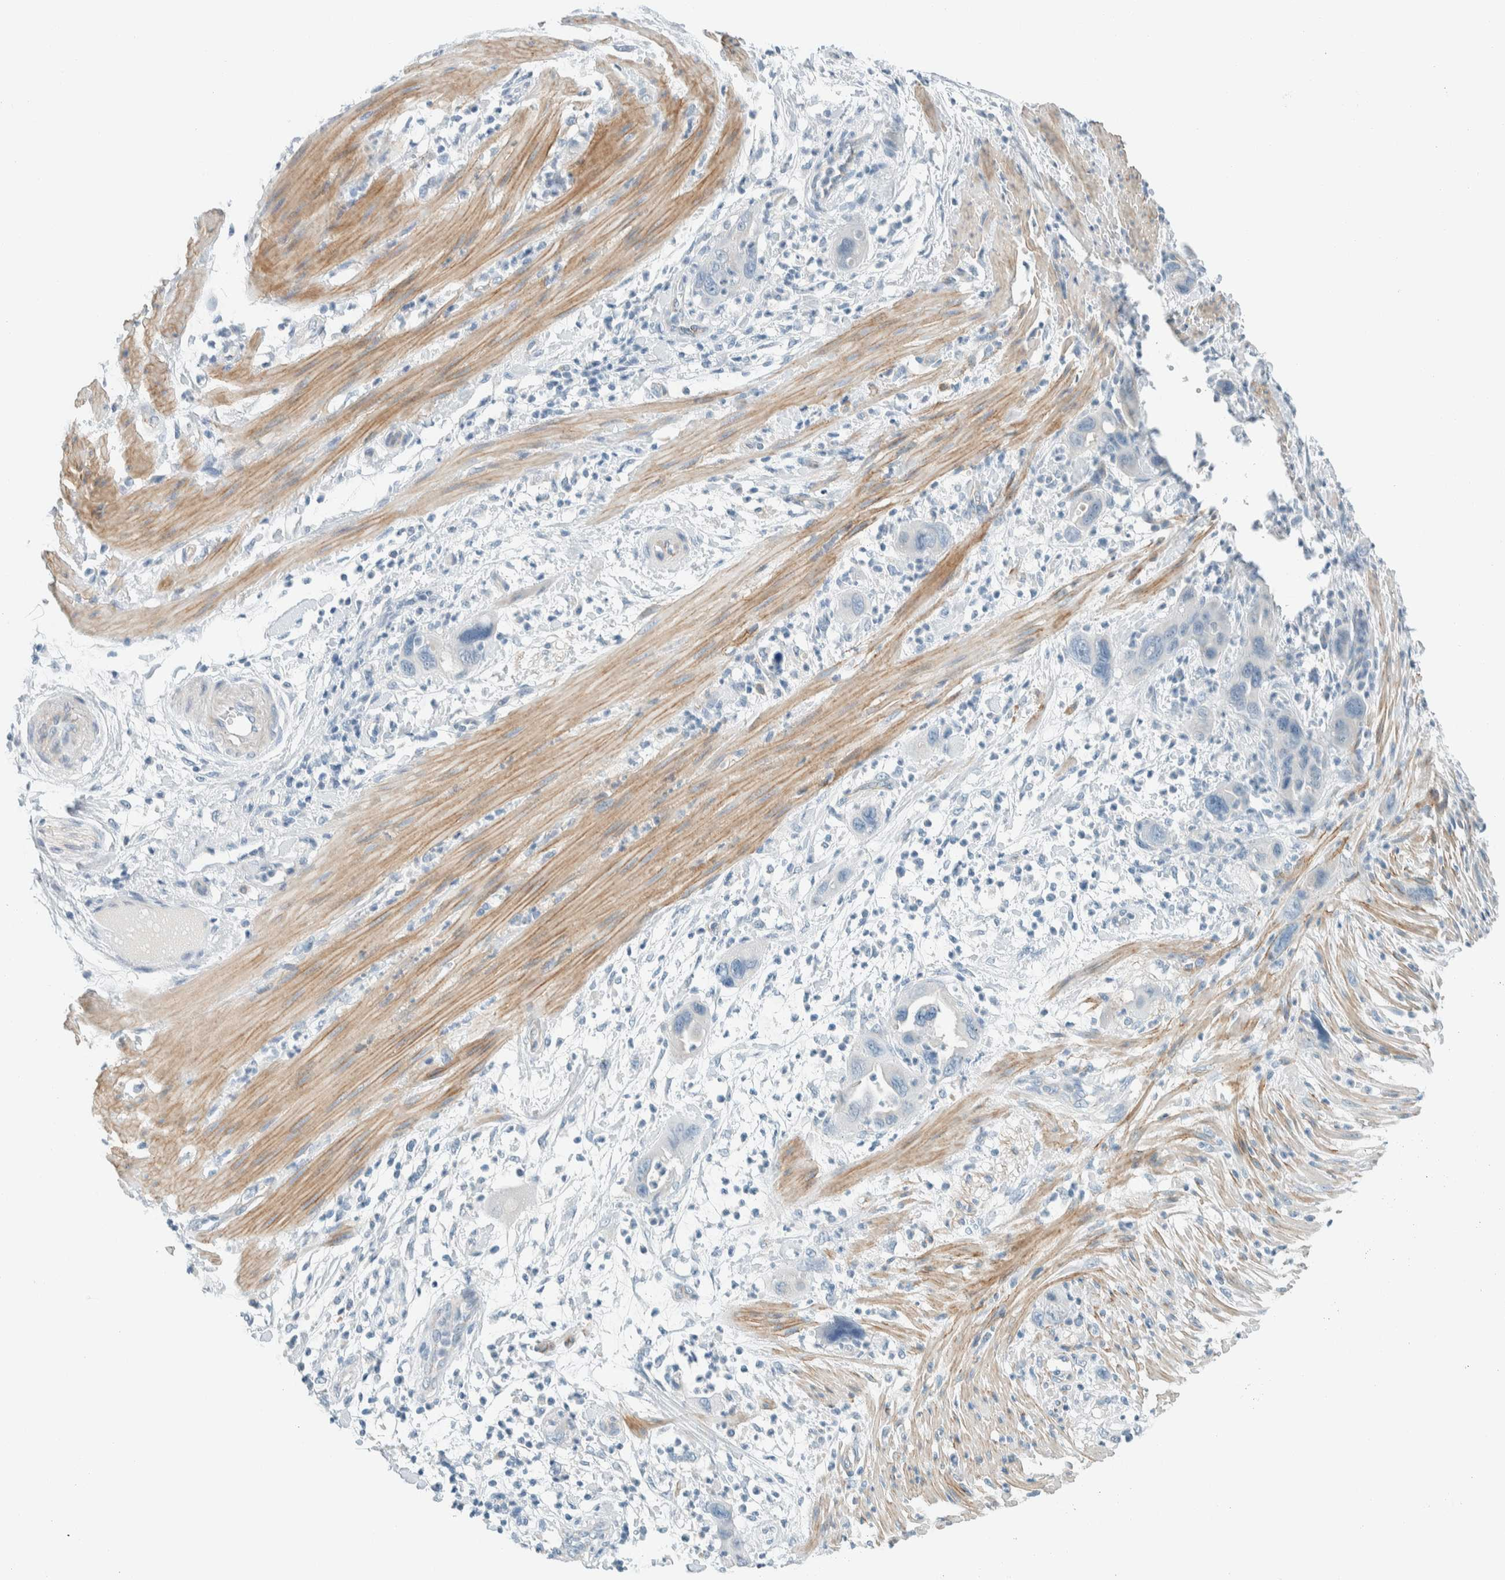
{"staining": {"intensity": "negative", "quantity": "none", "location": "none"}, "tissue": "pancreatic cancer", "cell_type": "Tumor cells", "image_type": "cancer", "snomed": [{"axis": "morphology", "description": "Adenocarcinoma, NOS"}, {"axis": "topography", "description": "Pancreas"}], "caption": "Micrograph shows no significant protein staining in tumor cells of pancreatic adenocarcinoma. The staining was performed using DAB (3,3'-diaminobenzidine) to visualize the protein expression in brown, while the nuclei were stained in blue with hematoxylin (Magnification: 20x).", "gene": "SLFN12", "patient": {"sex": "female", "age": 71}}